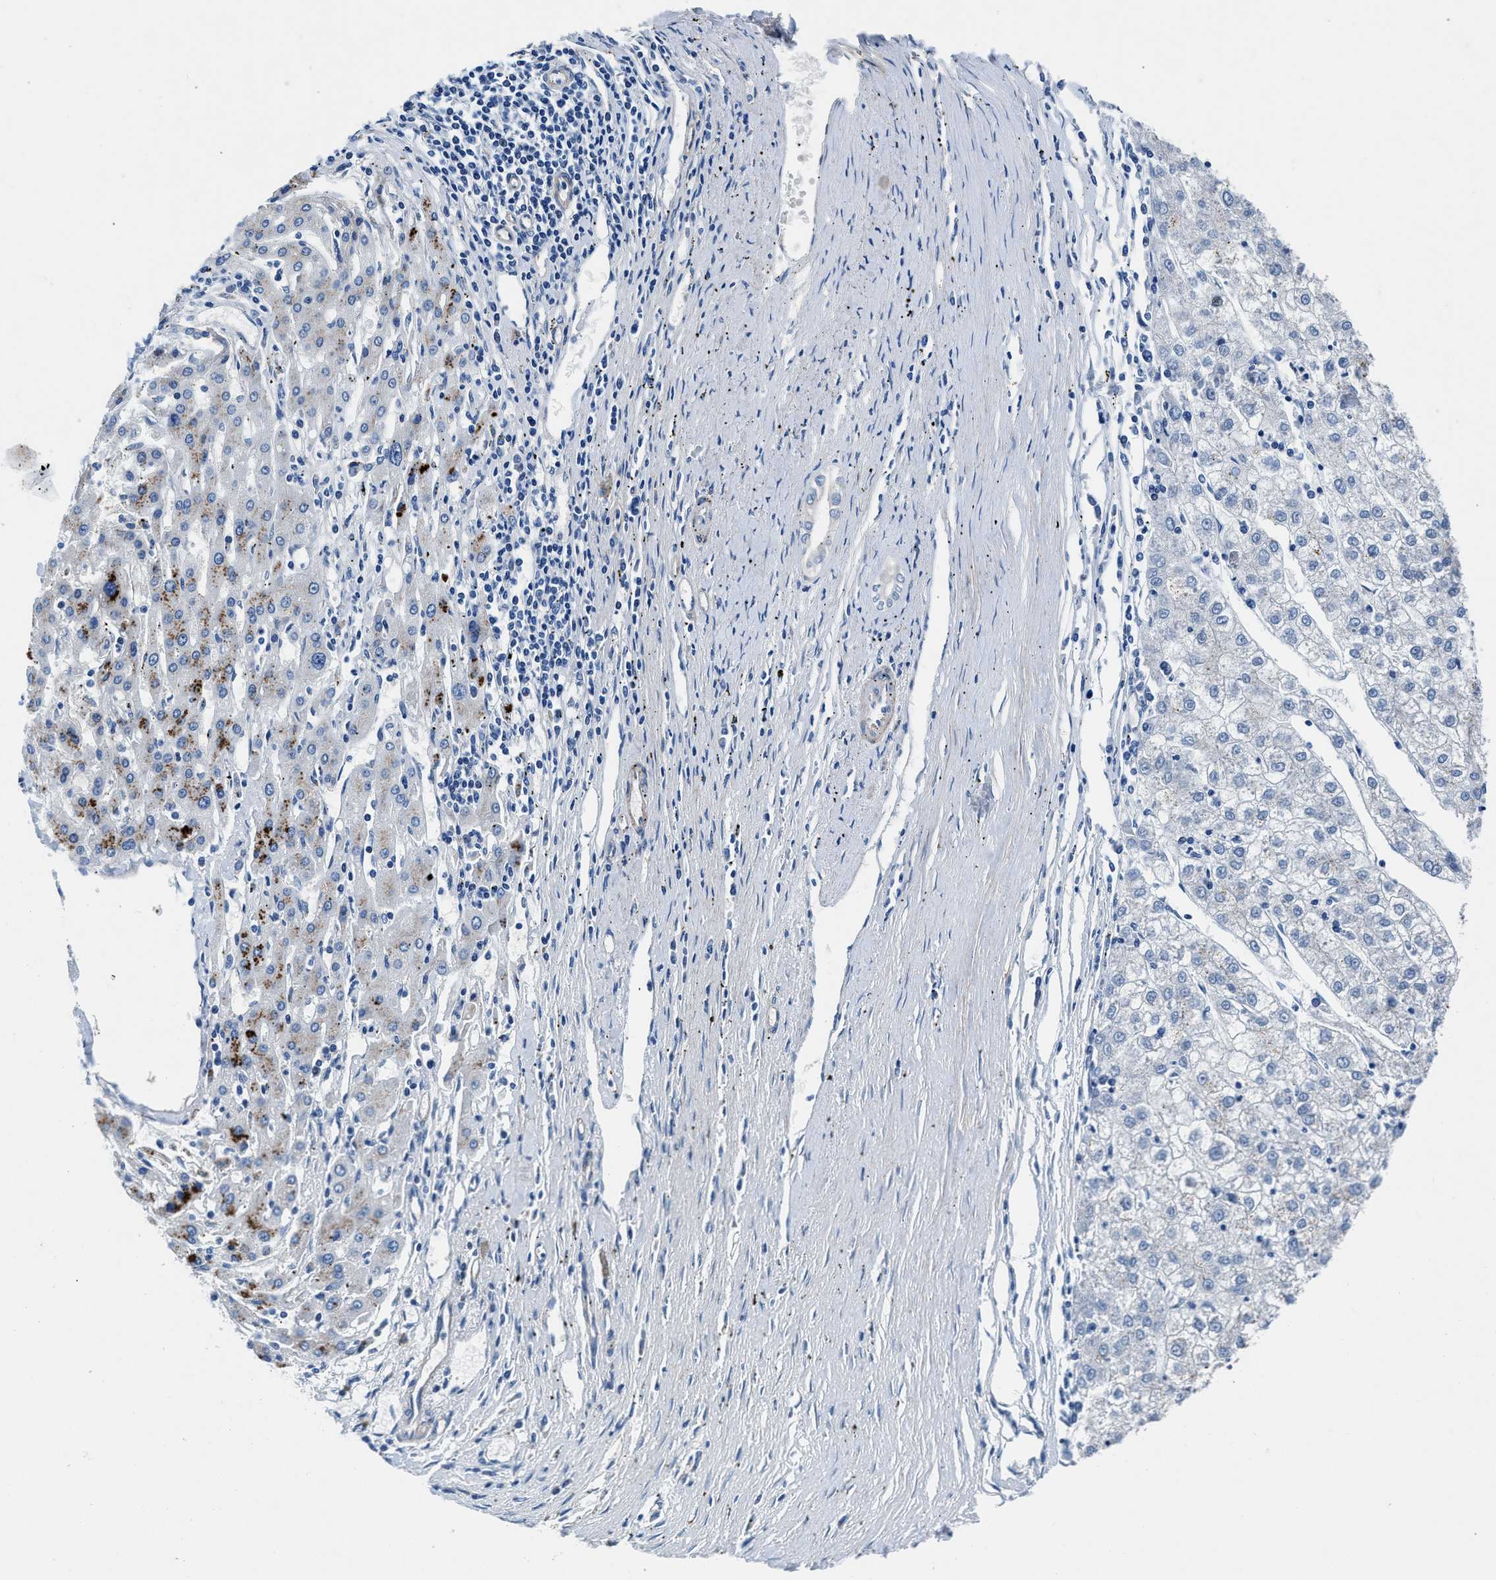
{"staining": {"intensity": "negative", "quantity": "none", "location": "none"}, "tissue": "liver cancer", "cell_type": "Tumor cells", "image_type": "cancer", "snomed": [{"axis": "morphology", "description": "Carcinoma, Hepatocellular, NOS"}, {"axis": "topography", "description": "Liver"}], "caption": "High magnification brightfield microscopy of hepatocellular carcinoma (liver) stained with DAB (brown) and counterstained with hematoxylin (blue): tumor cells show no significant staining.", "gene": "DAG1", "patient": {"sex": "male", "age": 72}}